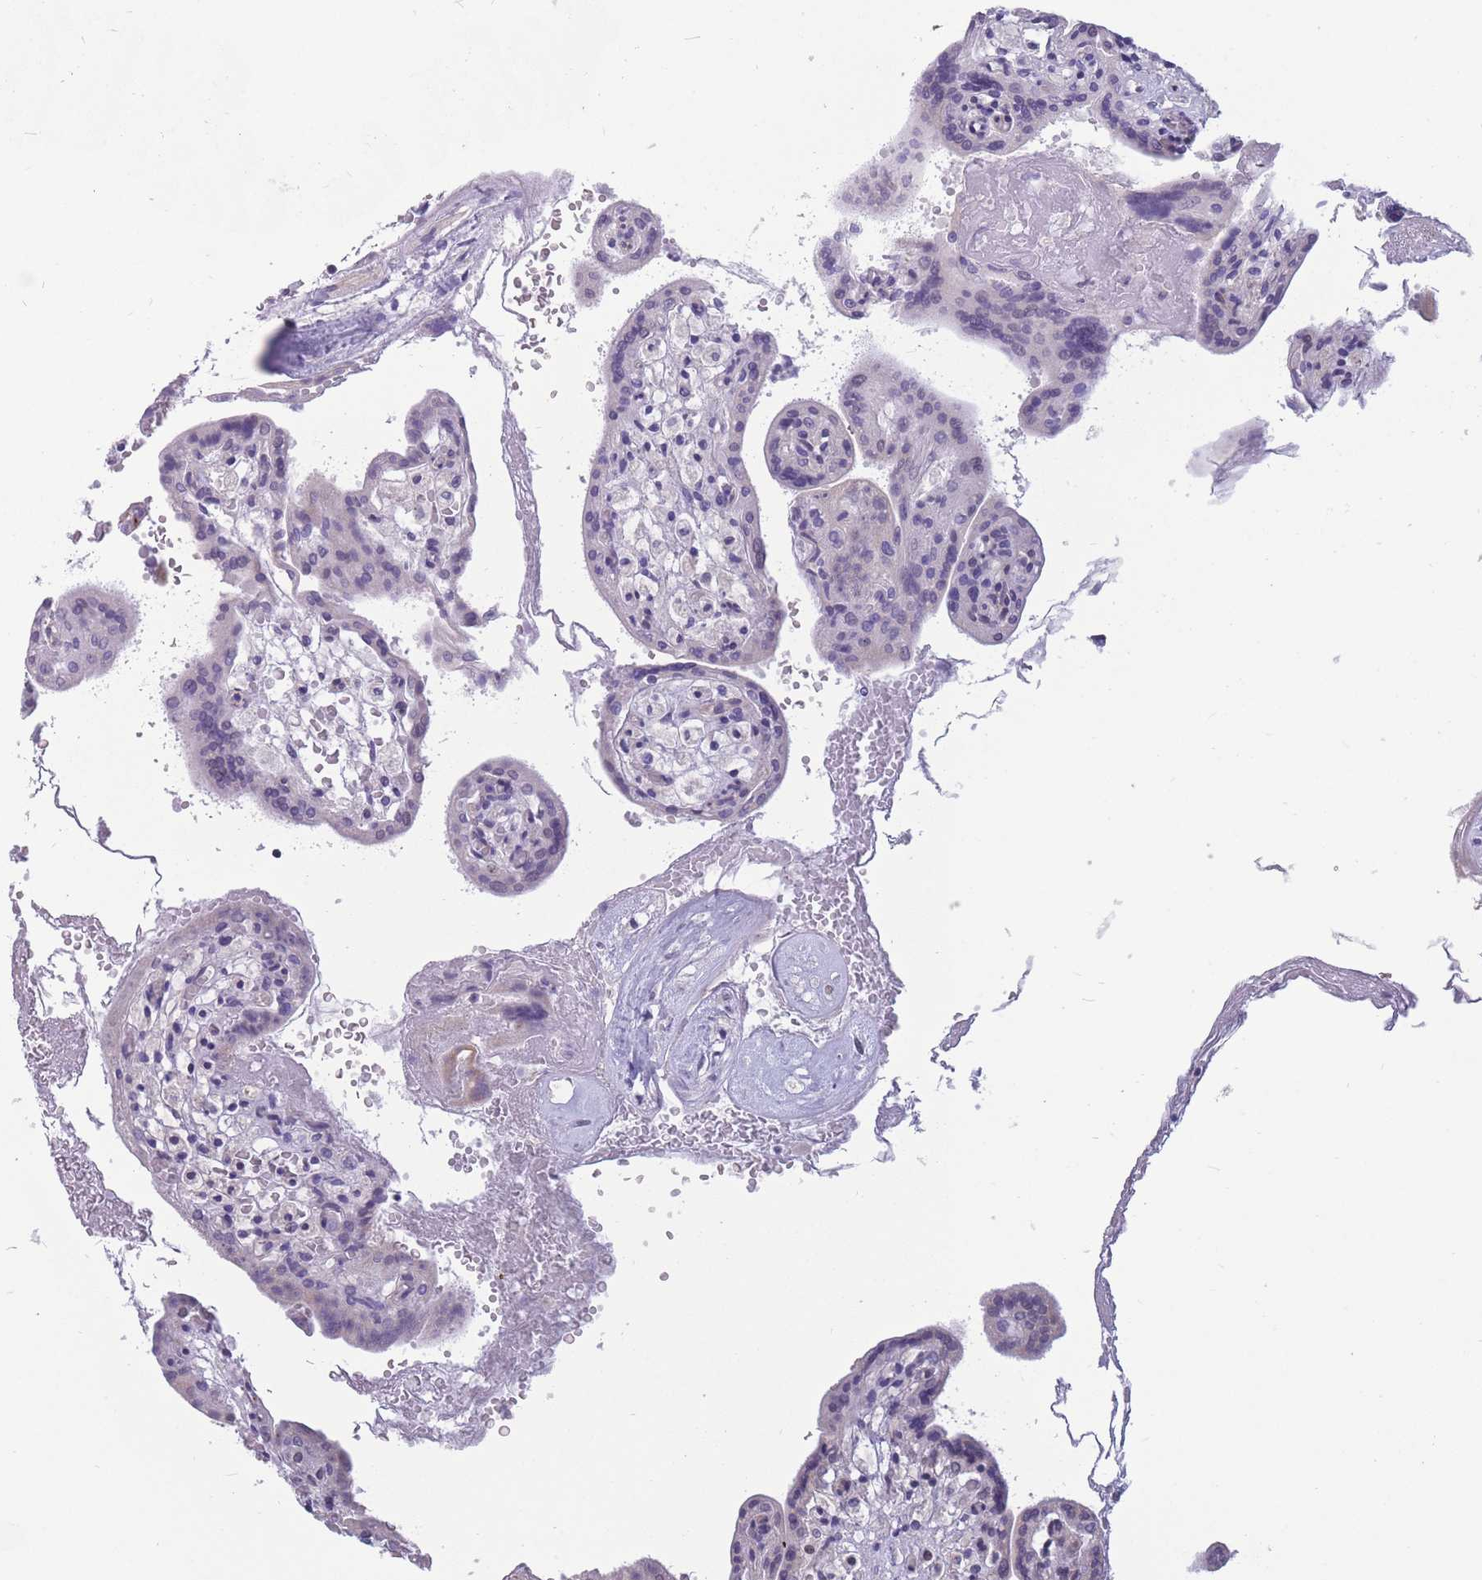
{"staining": {"intensity": "weak", "quantity": "25%-75%", "location": "cytoplasmic/membranous"}, "tissue": "placenta", "cell_type": "Trophoblastic cells", "image_type": "normal", "snomed": [{"axis": "morphology", "description": "Normal tissue, NOS"}, {"axis": "topography", "description": "Placenta"}], "caption": "This is a micrograph of immunohistochemistry staining of normal placenta, which shows weak expression in the cytoplasmic/membranous of trophoblastic cells.", "gene": "BOP1", "patient": {"sex": "female", "age": 37}}